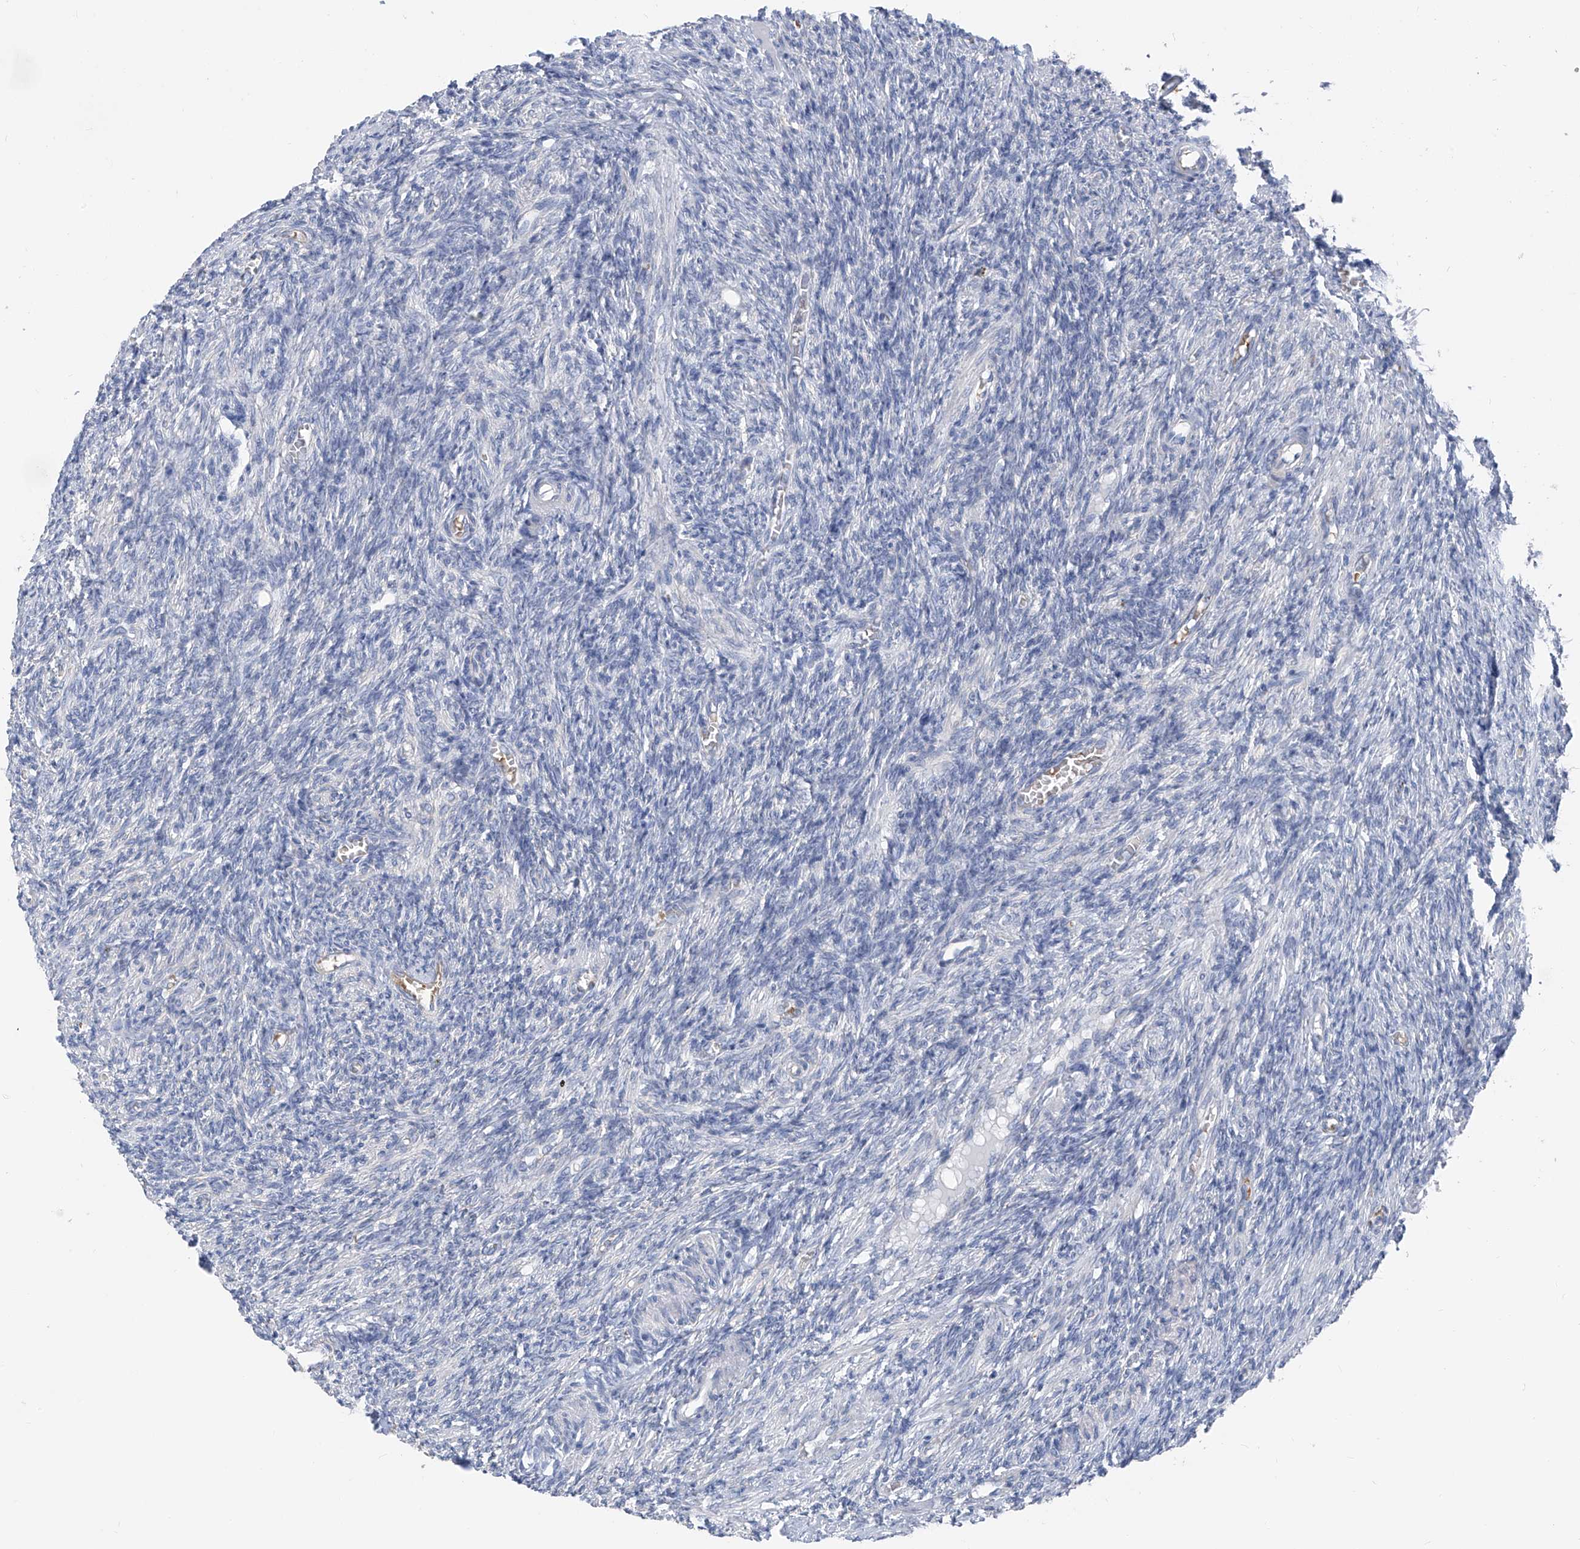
{"staining": {"intensity": "negative", "quantity": "none", "location": "none"}, "tissue": "ovary", "cell_type": "Ovarian stroma cells", "image_type": "normal", "snomed": [{"axis": "morphology", "description": "Normal tissue, NOS"}, {"axis": "topography", "description": "Ovary"}], "caption": "Ovarian stroma cells show no significant staining in benign ovary. The staining was performed using DAB (3,3'-diaminobenzidine) to visualize the protein expression in brown, while the nuclei were stained in blue with hematoxylin (Magnification: 20x).", "gene": "FGD2", "patient": {"sex": "female", "age": 27}}